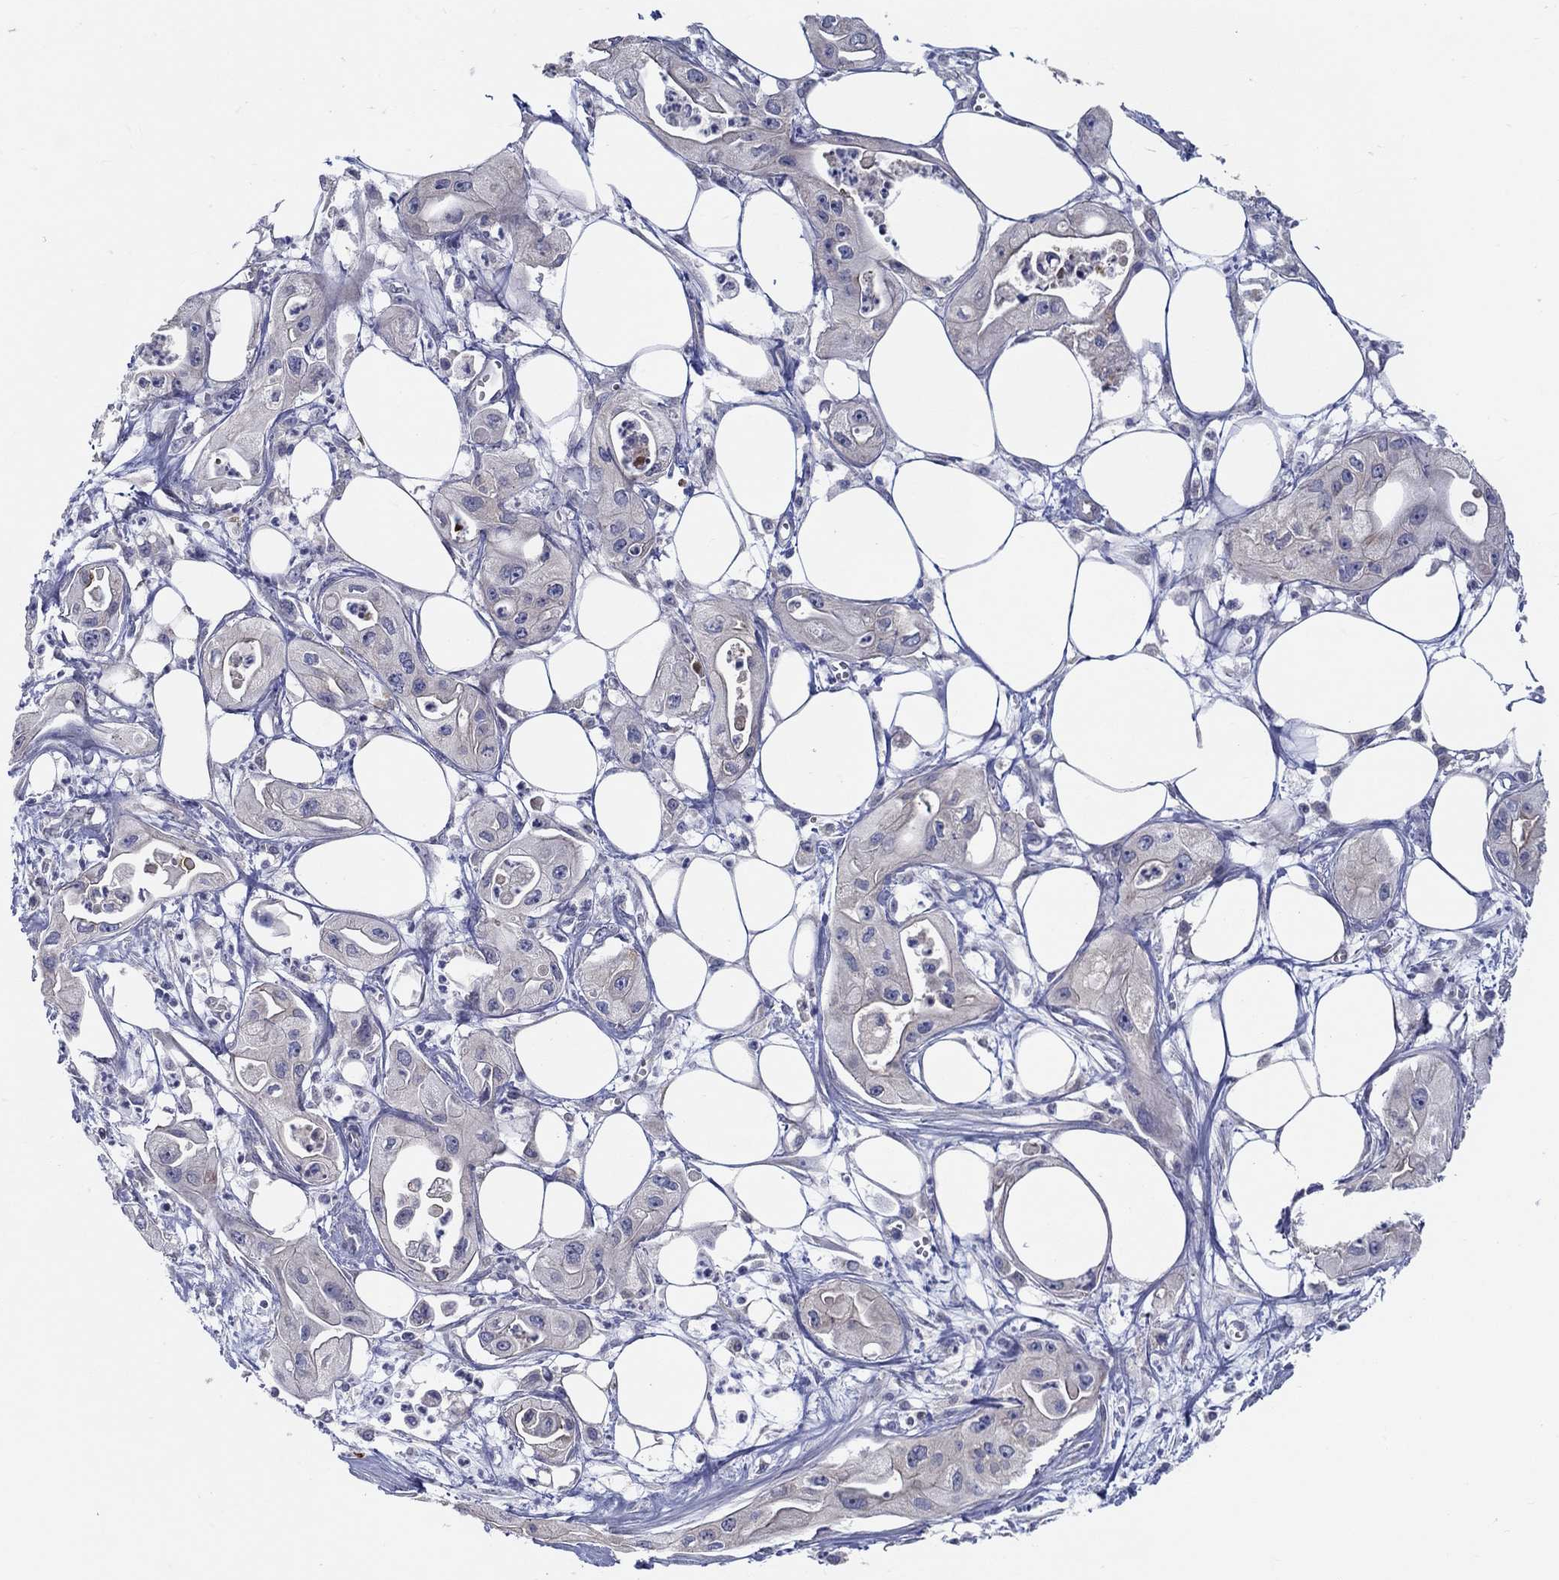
{"staining": {"intensity": "negative", "quantity": "none", "location": "none"}, "tissue": "pancreatic cancer", "cell_type": "Tumor cells", "image_type": "cancer", "snomed": [{"axis": "morphology", "description": "Adenocarcinoma, NOS"}, {"axis": "topography", "description": "Pancreas"}], "caption": "Immunohistochemical staining of pancreatic cancer (adenocarcinoma) displays no significant staining in tumor cells.", "gene": "ERMP1", "patient": {"sex": "male", "age": 70}}